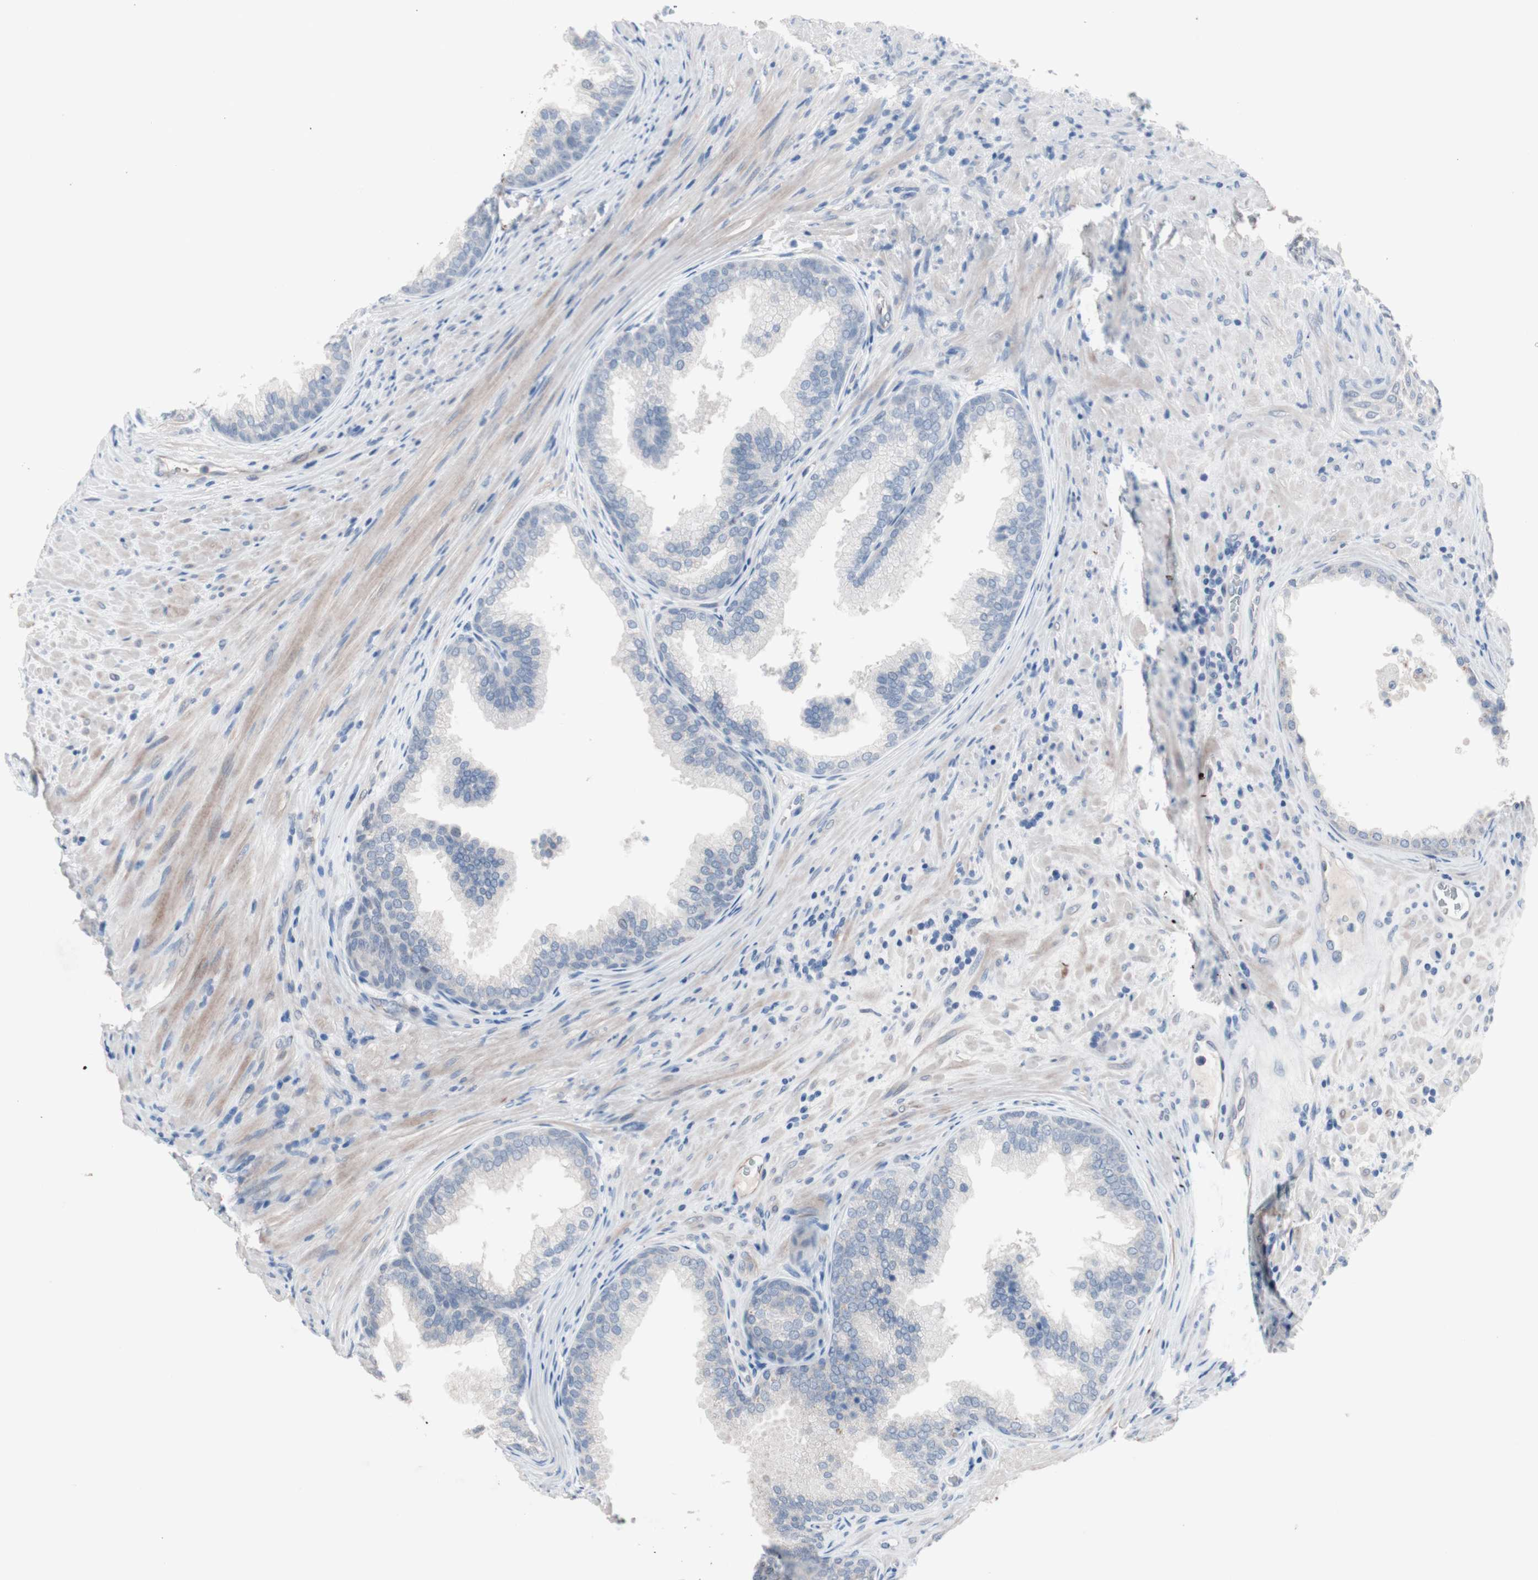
{"staining": {"intensity": "negative", "quantity": "none", "location": "none"}, "tissue": "prostate", "cell_type": "Glandular cells", "image_type": "normal", "snomed": [{"axis": "morphology", "description": "Normal tissue, NOS"}, {"axis": "topography", "description": "Prostate"}], "caption": "The histopathology image reveals no significant staining in glandular cells of prostate. The staining was performed using DAB to visualize the protein expression in brown, while the nuclei were stained in blue with hematoxylin (Magnification: 20x).", "gene": "ULBP1", "patient": {"sex": "male", "age": 76}}